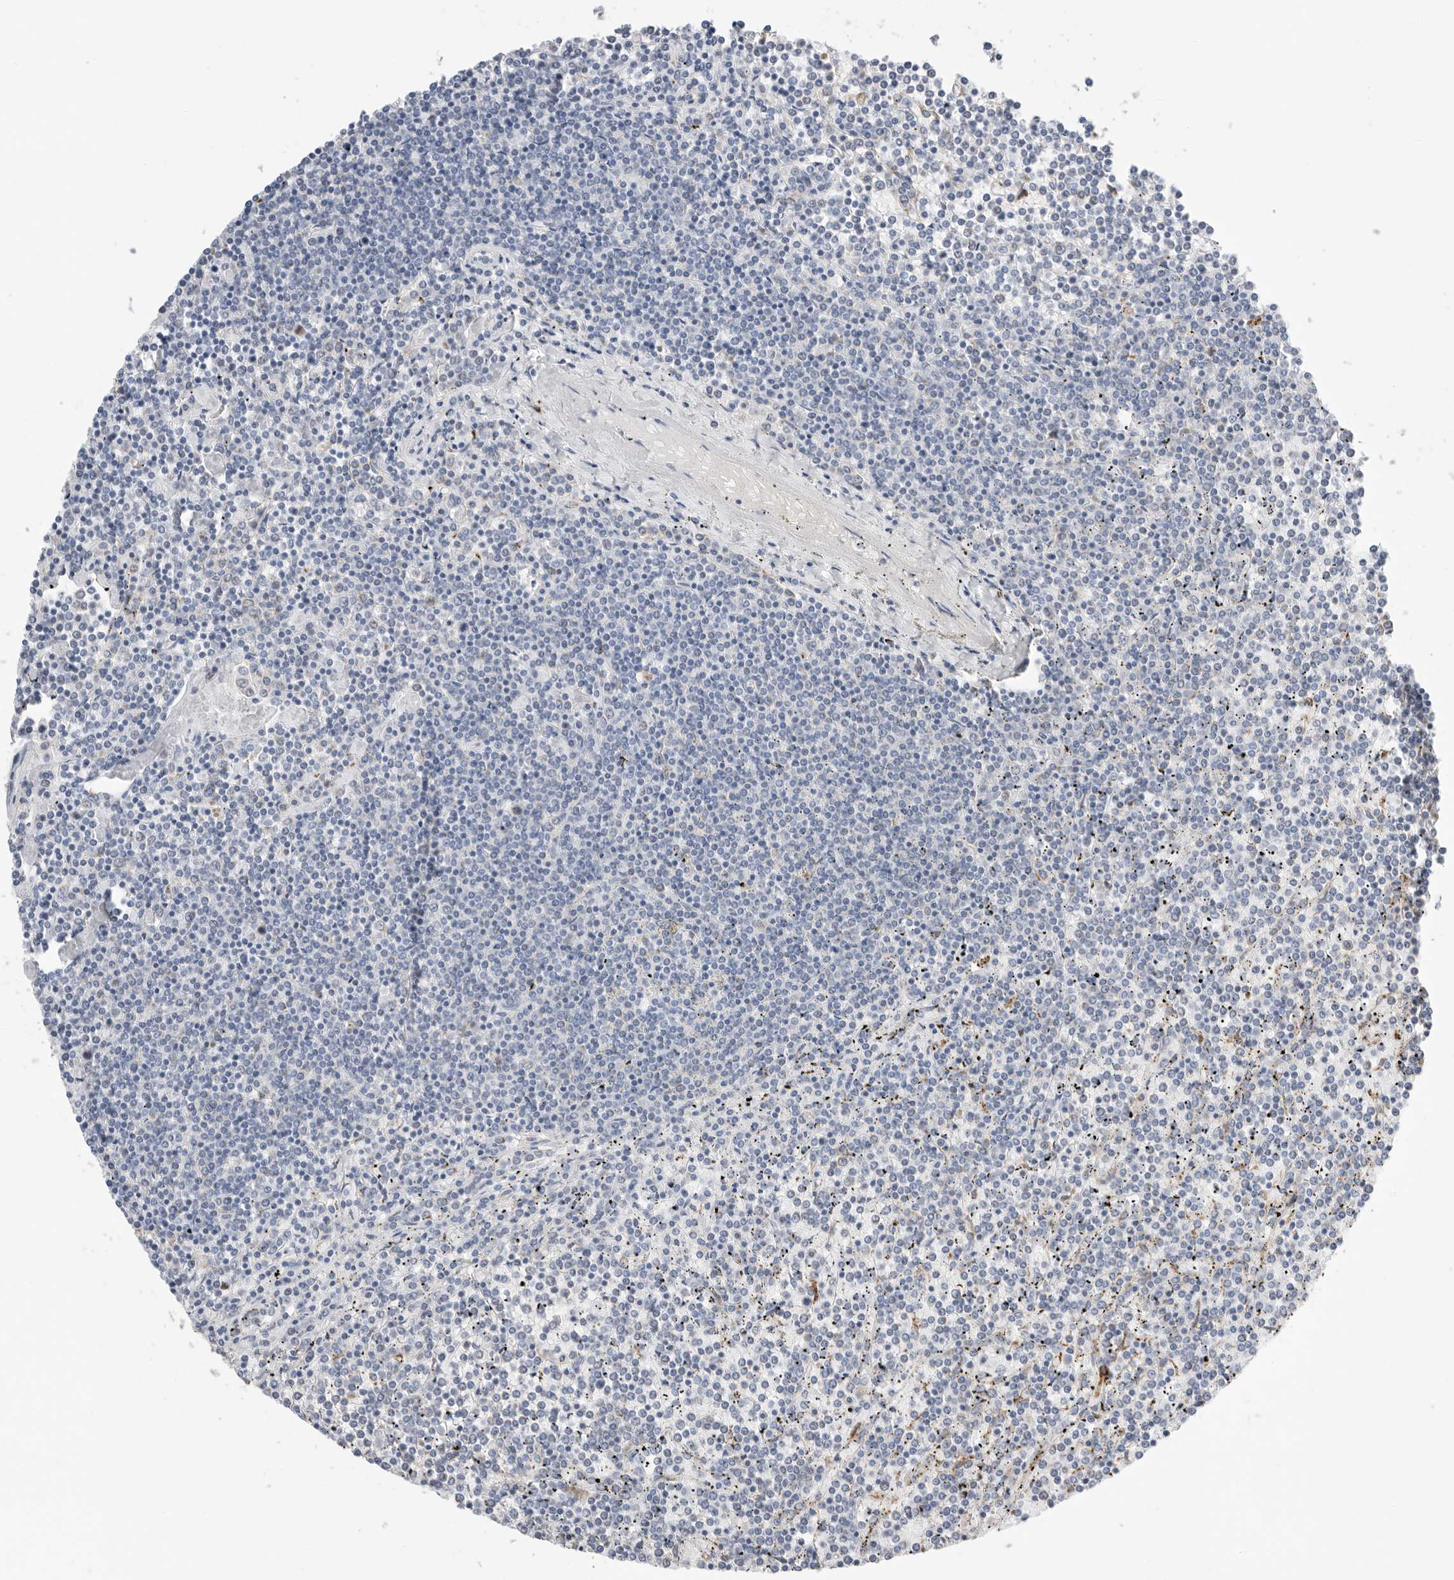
{"staining": {"intensity": "negative", "quantity": "none", "location": "none"}, "tissue": "lymphoma", "cell_type": "Tumor cells", "image_type": "cancer", "snomed": [{"axis": "morphology", "description": "Malignant lymphoma, non-Hodgkin's type, Low grade"}, {"axis": "topography", "description": "Spleen"}], "caption": "IHC image of neoplastic tissue: human low-grade malignant lymphoma, non-Hodgkin's type stained with DAB shows no significant protein expression in tumor cells.", "gene": "GGH", "patient": {"sex": "female", "age": 19}}